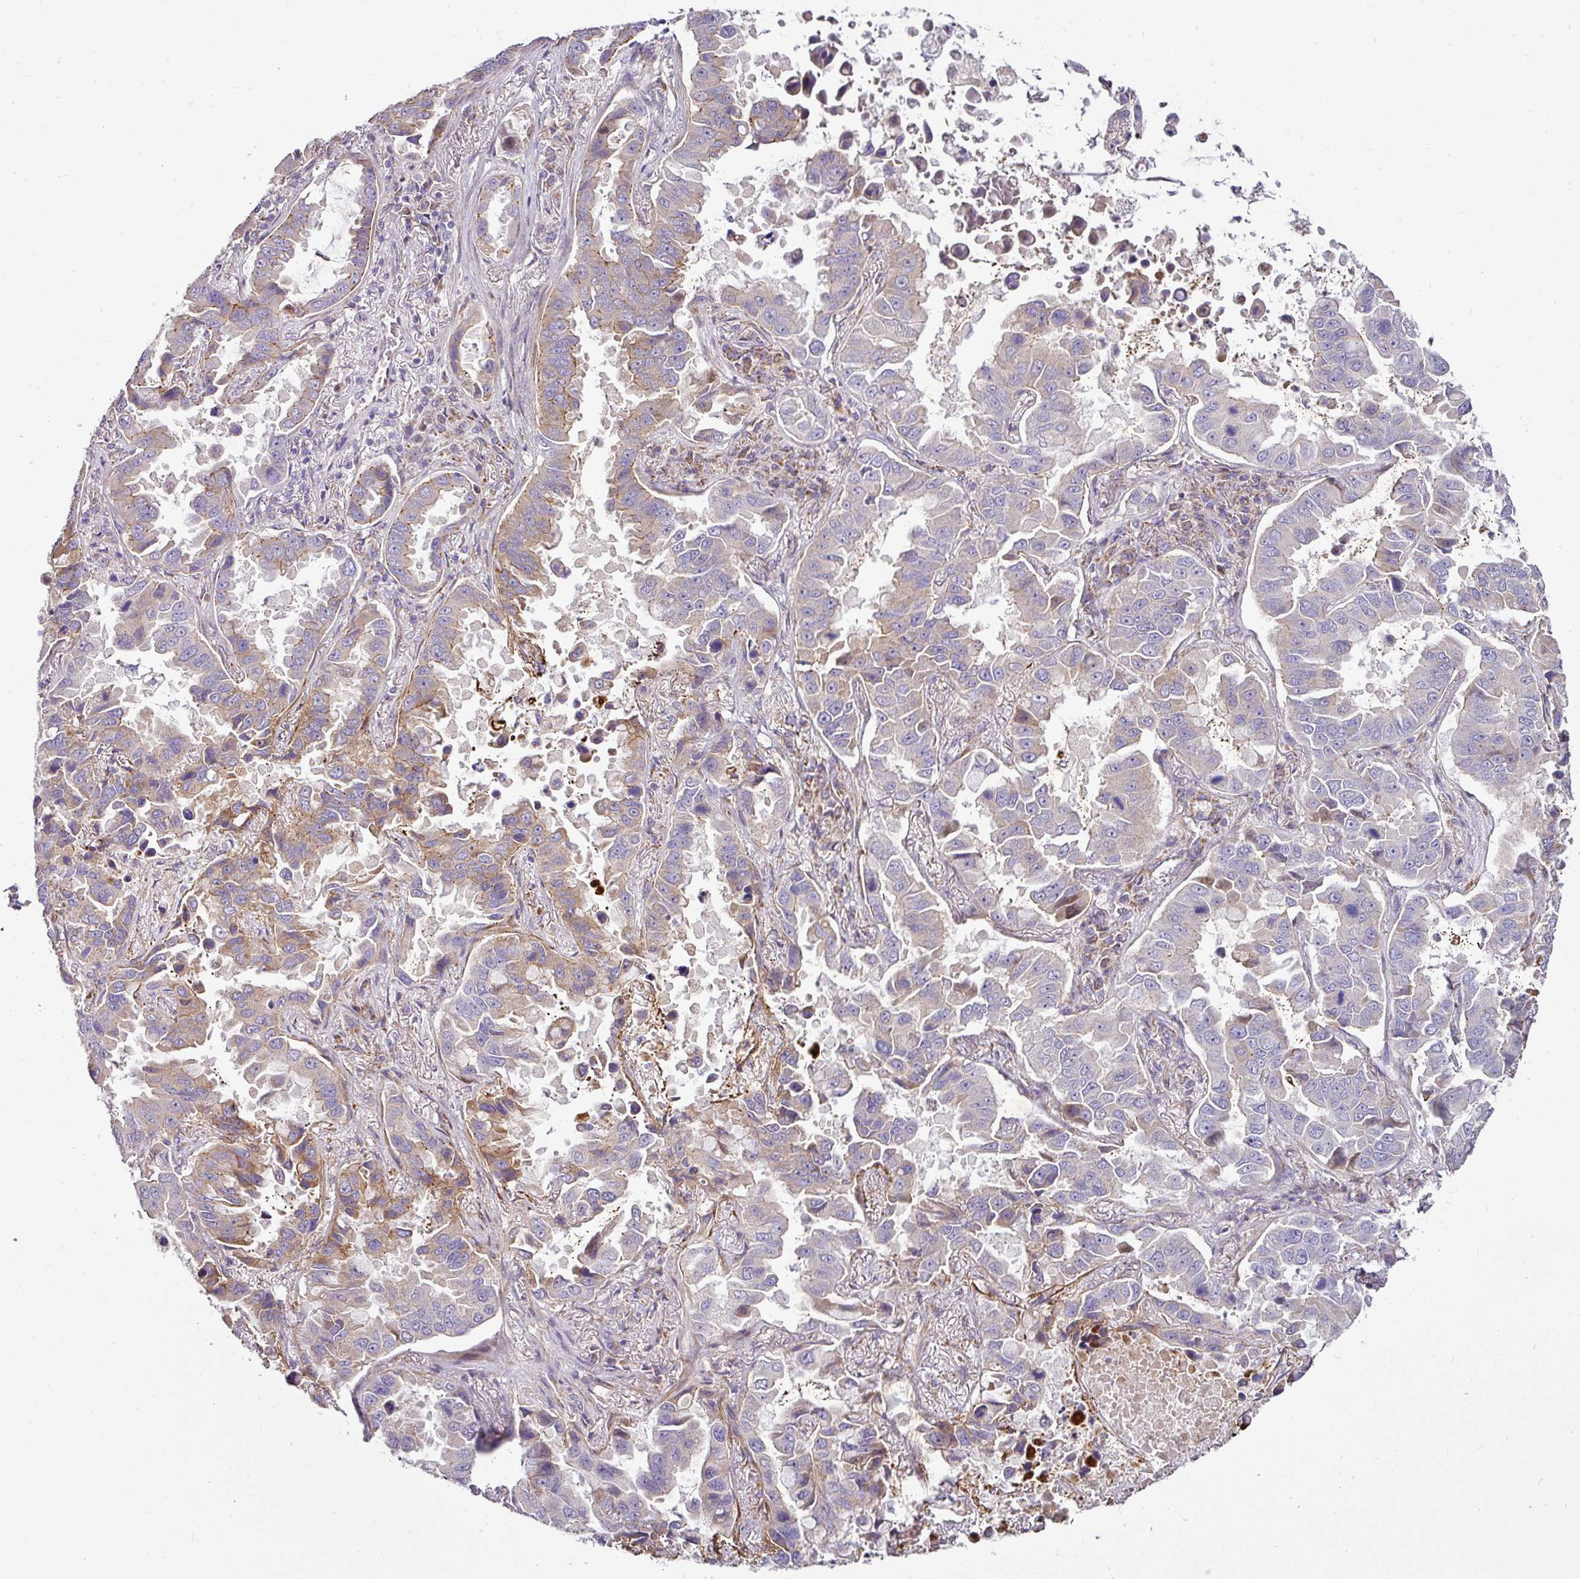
{"staining": {"intensity": "moderate", "quantity": "<25%", "location": "cytoplasmic/membranous"}, "tissue": "lung cancer", "cell_type": "Tumor cells", "image_type": "cancer", "snomed": [{"axis": "morphology", "description": "Adenocarcinoma, NOS"}, {"axis": "topography", "description": "Lung"}], "caption": "Immunohistochemistry (IHC) of lung cancer exhibits low levels of moderate cytoplasmic/membranous positivity in approximately <25% of tumor cells.", "gene": "GAN", "patient": {"sex": "male", "age": 64}}